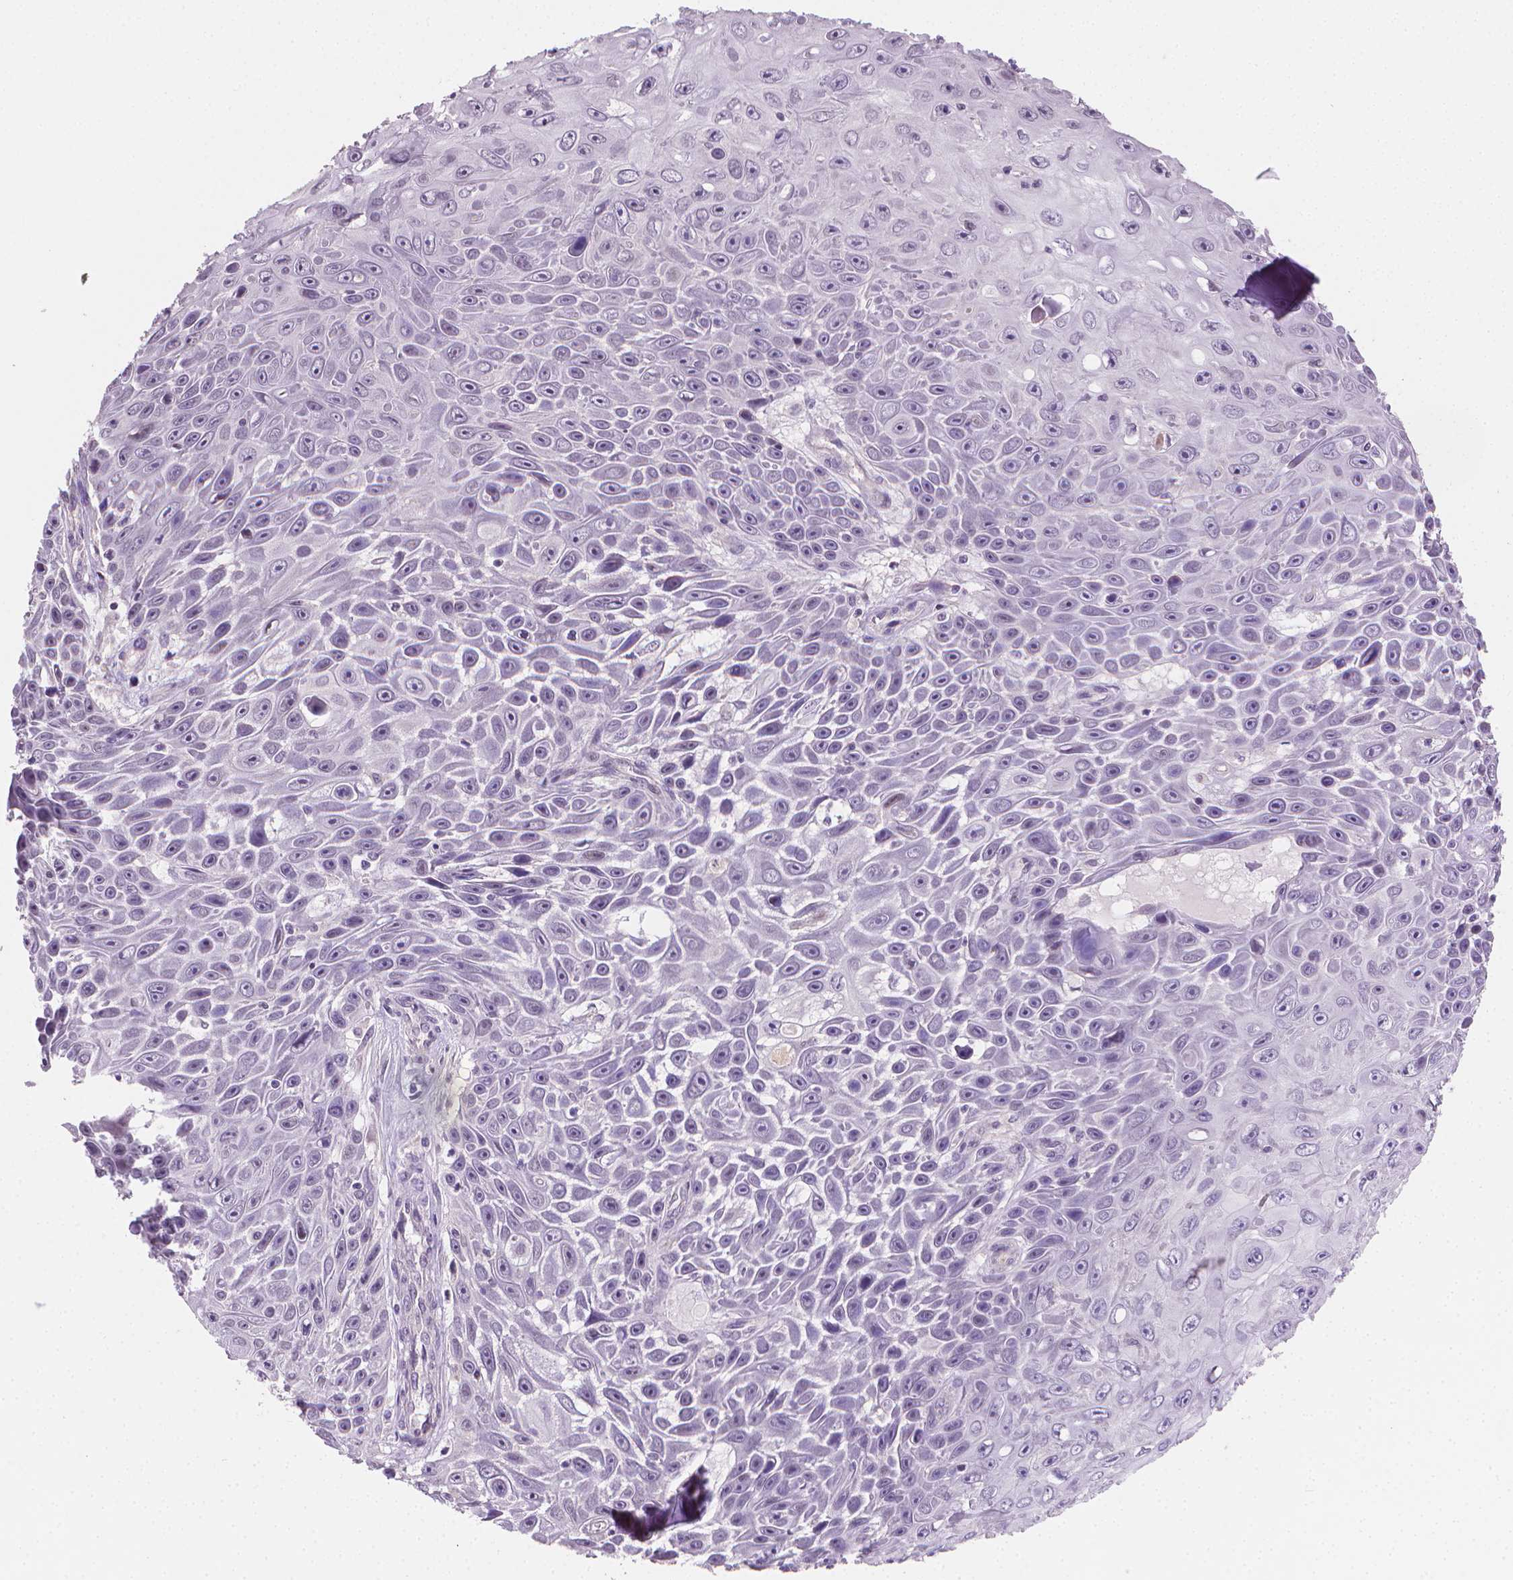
{"staining": {"intensity": "negative", "quantity": "none", "location": "none"}, "tissue": "skin cancer", "cell_type": "Tumor cells", "image_type": "cancer", "snomed": [{"axis": "morphology", "description": "Squamous cell carcinoma, NOS"}, {"axis": "topography", "description": "Skin"}], "caption": "IHC micrograph of neoplastic tissue: skin squamous cell carcinoma stained with DAB exhibits no significant protein staining in tumor cells.", "gene": "CLXN", "patient": {"sex": "male", "age": 82}}